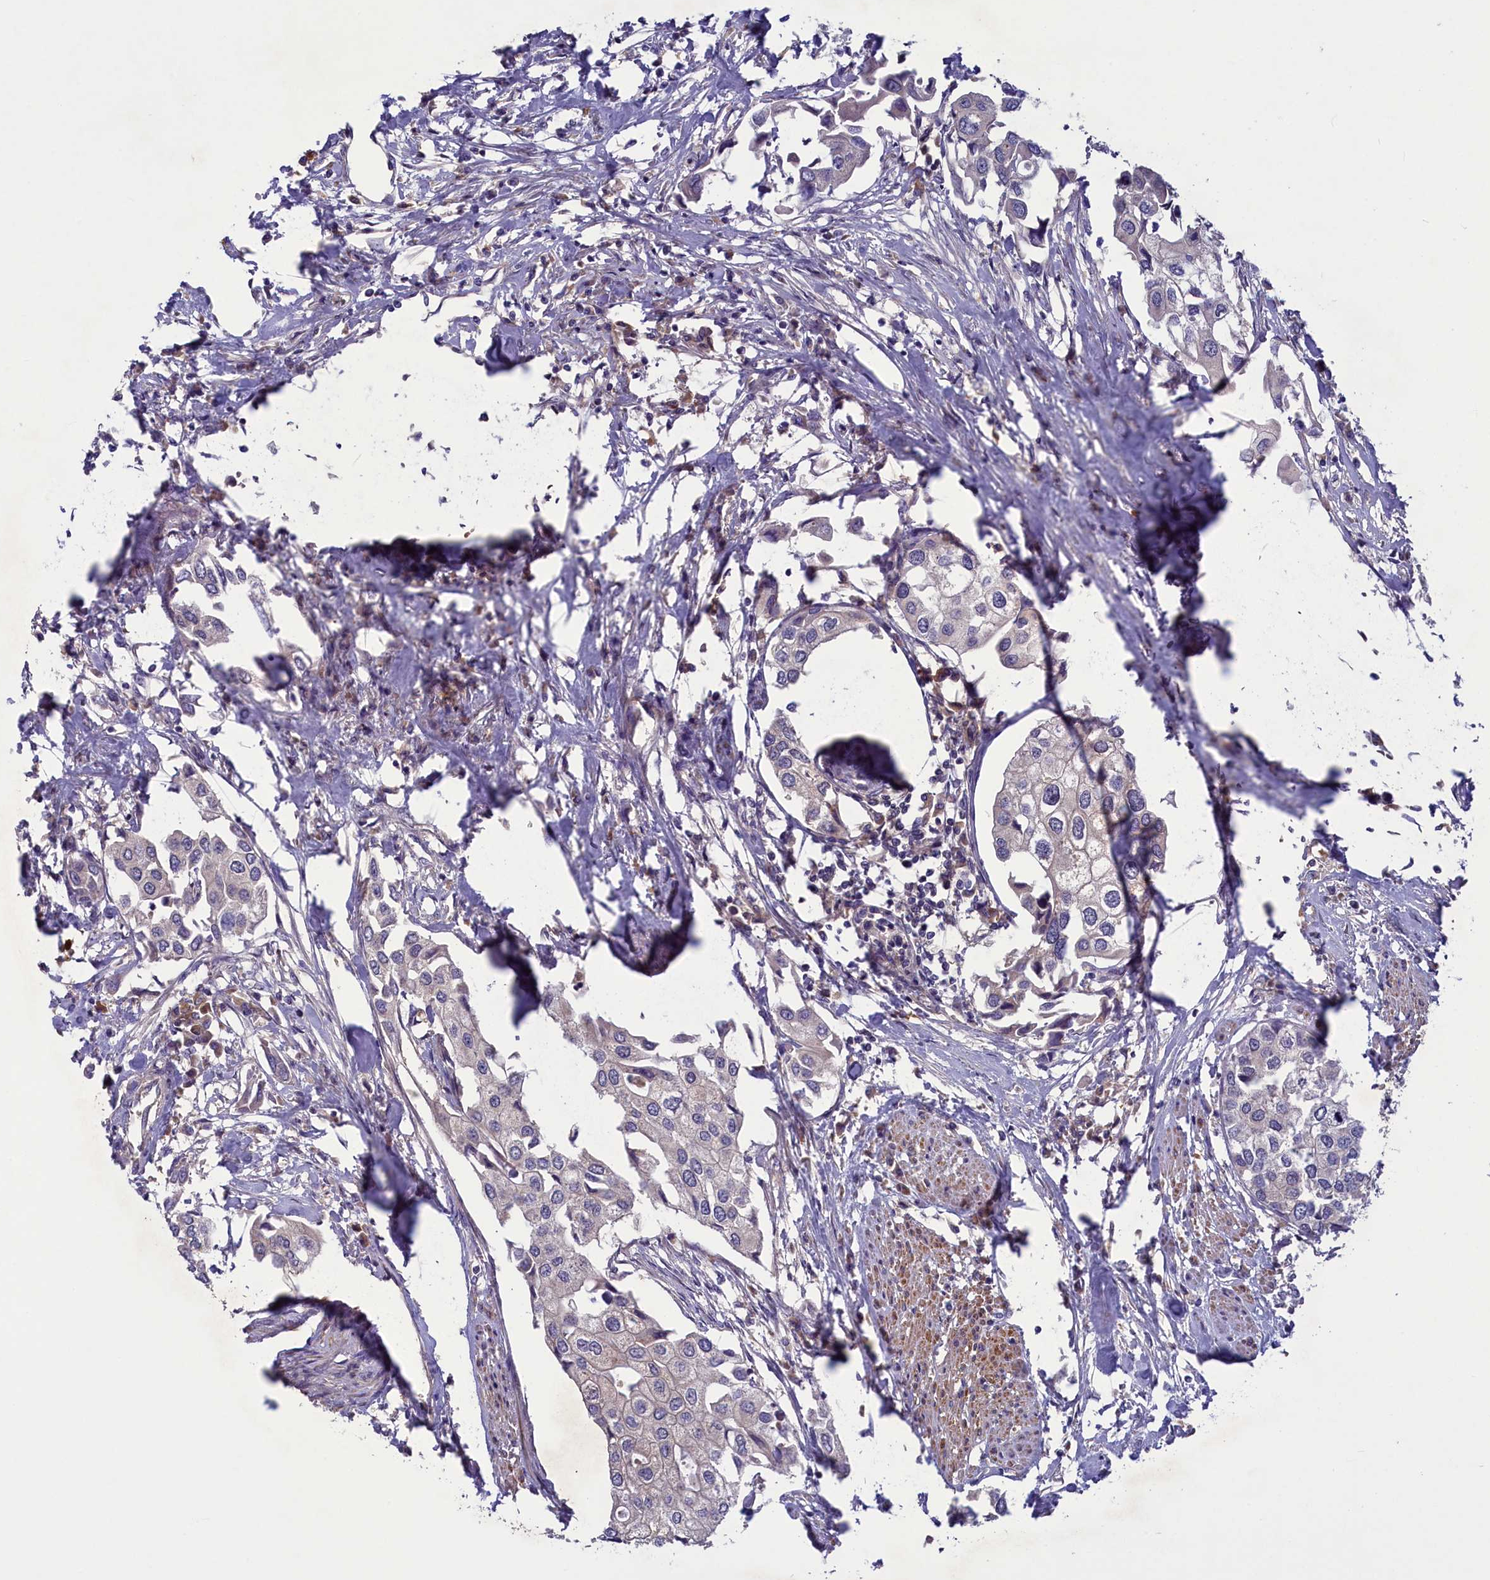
{"staining": {"intensity": "weak", "quantity": "<25%", "location": "cytoplasmic/membranous"}, "tissue": "urothelial cancer", "cell_type": "Tumor cells", "image_type": "cancer", "snomed": [{"axis": "morphology", "description": "Urothelial carcinoma, High grade"}, {"axis": "topography", "description": "Urinary bladder"}], "caption": "A histopathology image of human urothelial cancer is negative for staining in tumor cells. (DAB (3,3'-diaminobenzidine) immunohistochemistry with hematoxylin counter stain).", "gene": "NUBP1", "patient": {"sex": "male", "age": 64}}